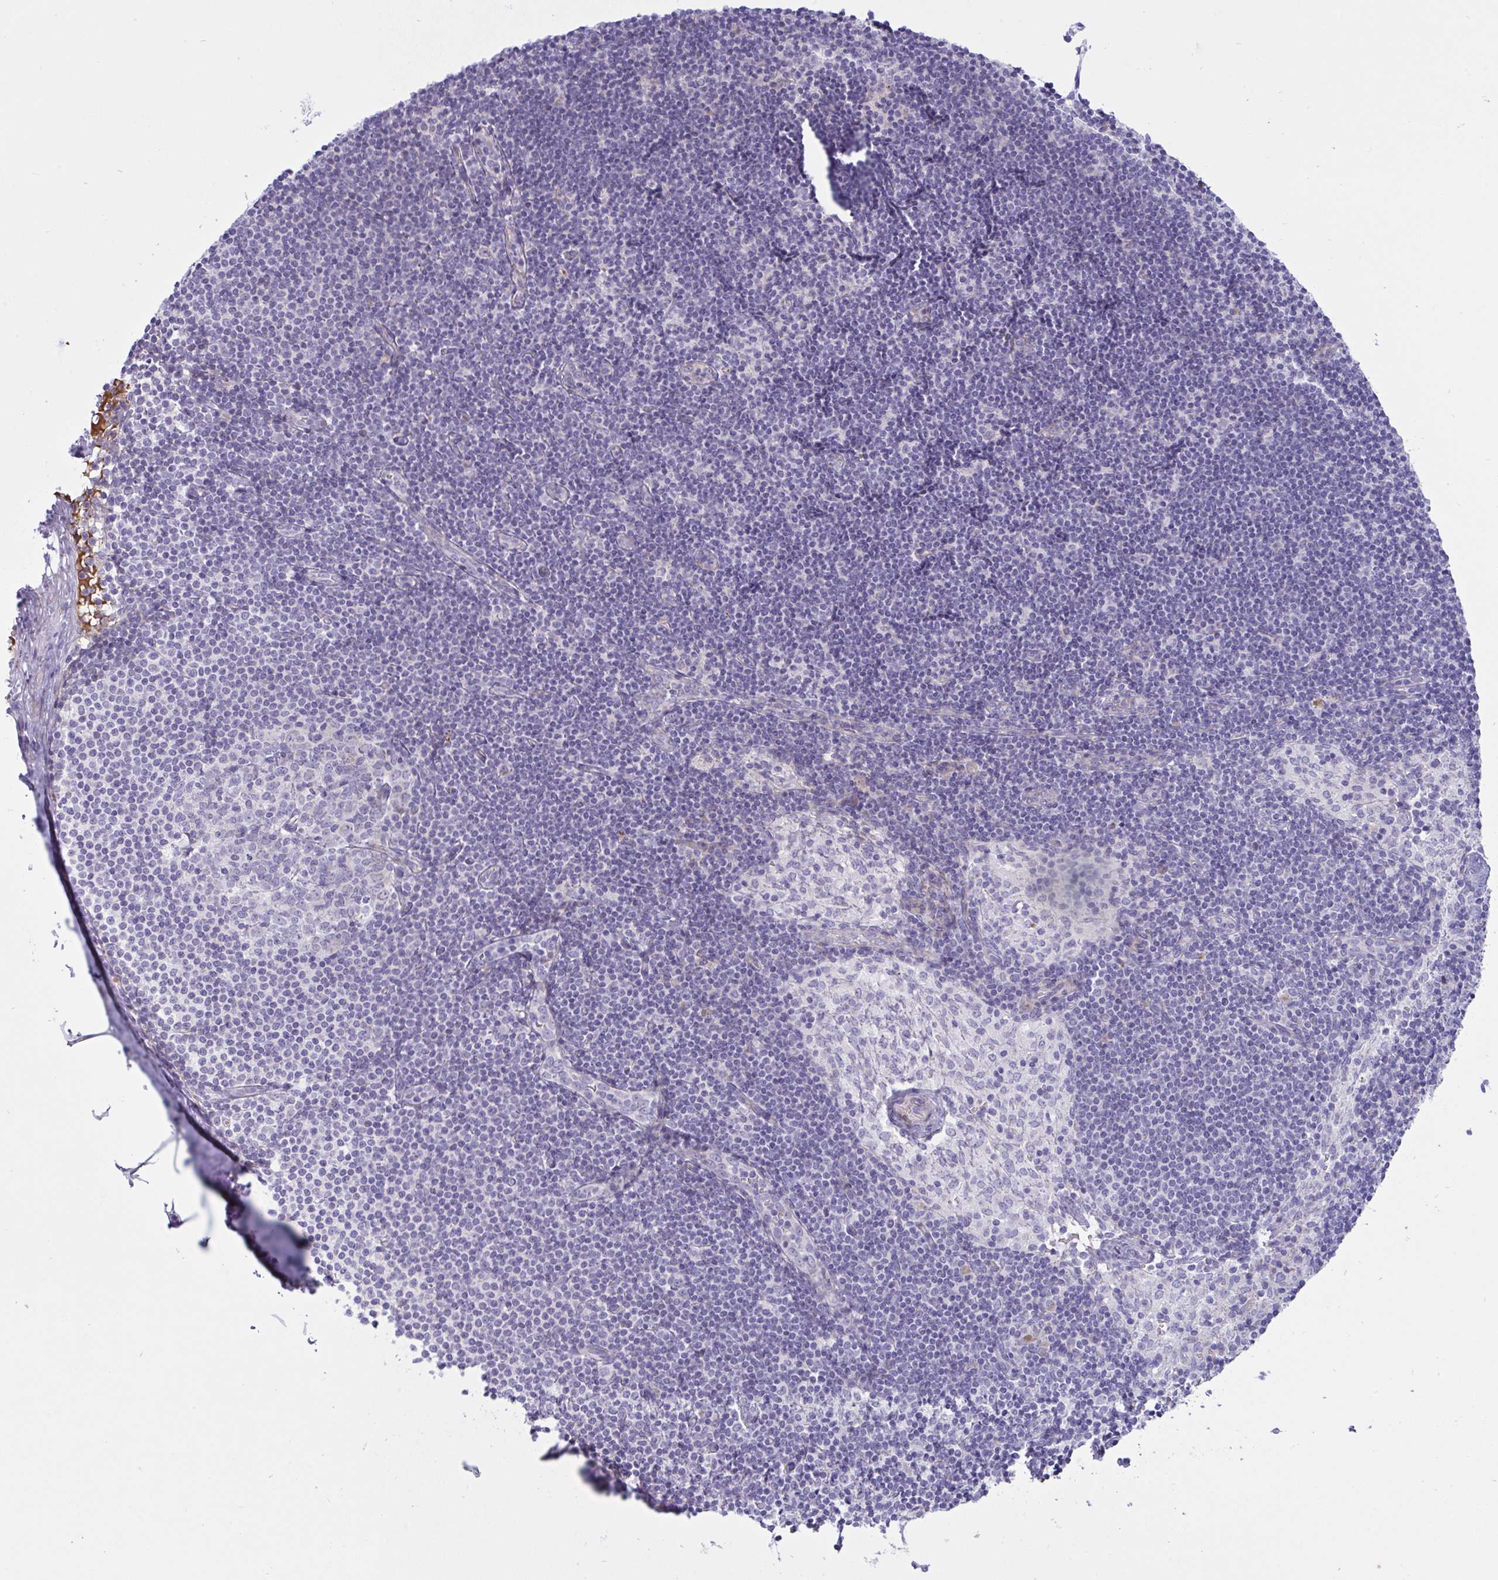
{"staining": {"intensity": "negative", "quantity": "none", "location": "none"}, "tissue": "lymph node", "cell_type": "Germinal center cells", "image_type": "normal", "snomed": [{"axis": "morphology", "description": "Normal tissue, NOS"}, {"axis": "topography", "description": "Lymph node"}], "caption": "Immunohistochemistry (IHC) of normal lymph node displays no positivity in germinal center cells. The staining is performed using DAB (3,3'-diaminobenzidine) brown chromogen with nuclei counter-stained in using hematoxylin.", "gene": "NTN1", "patient": {"sex": "female", "age": 31}}